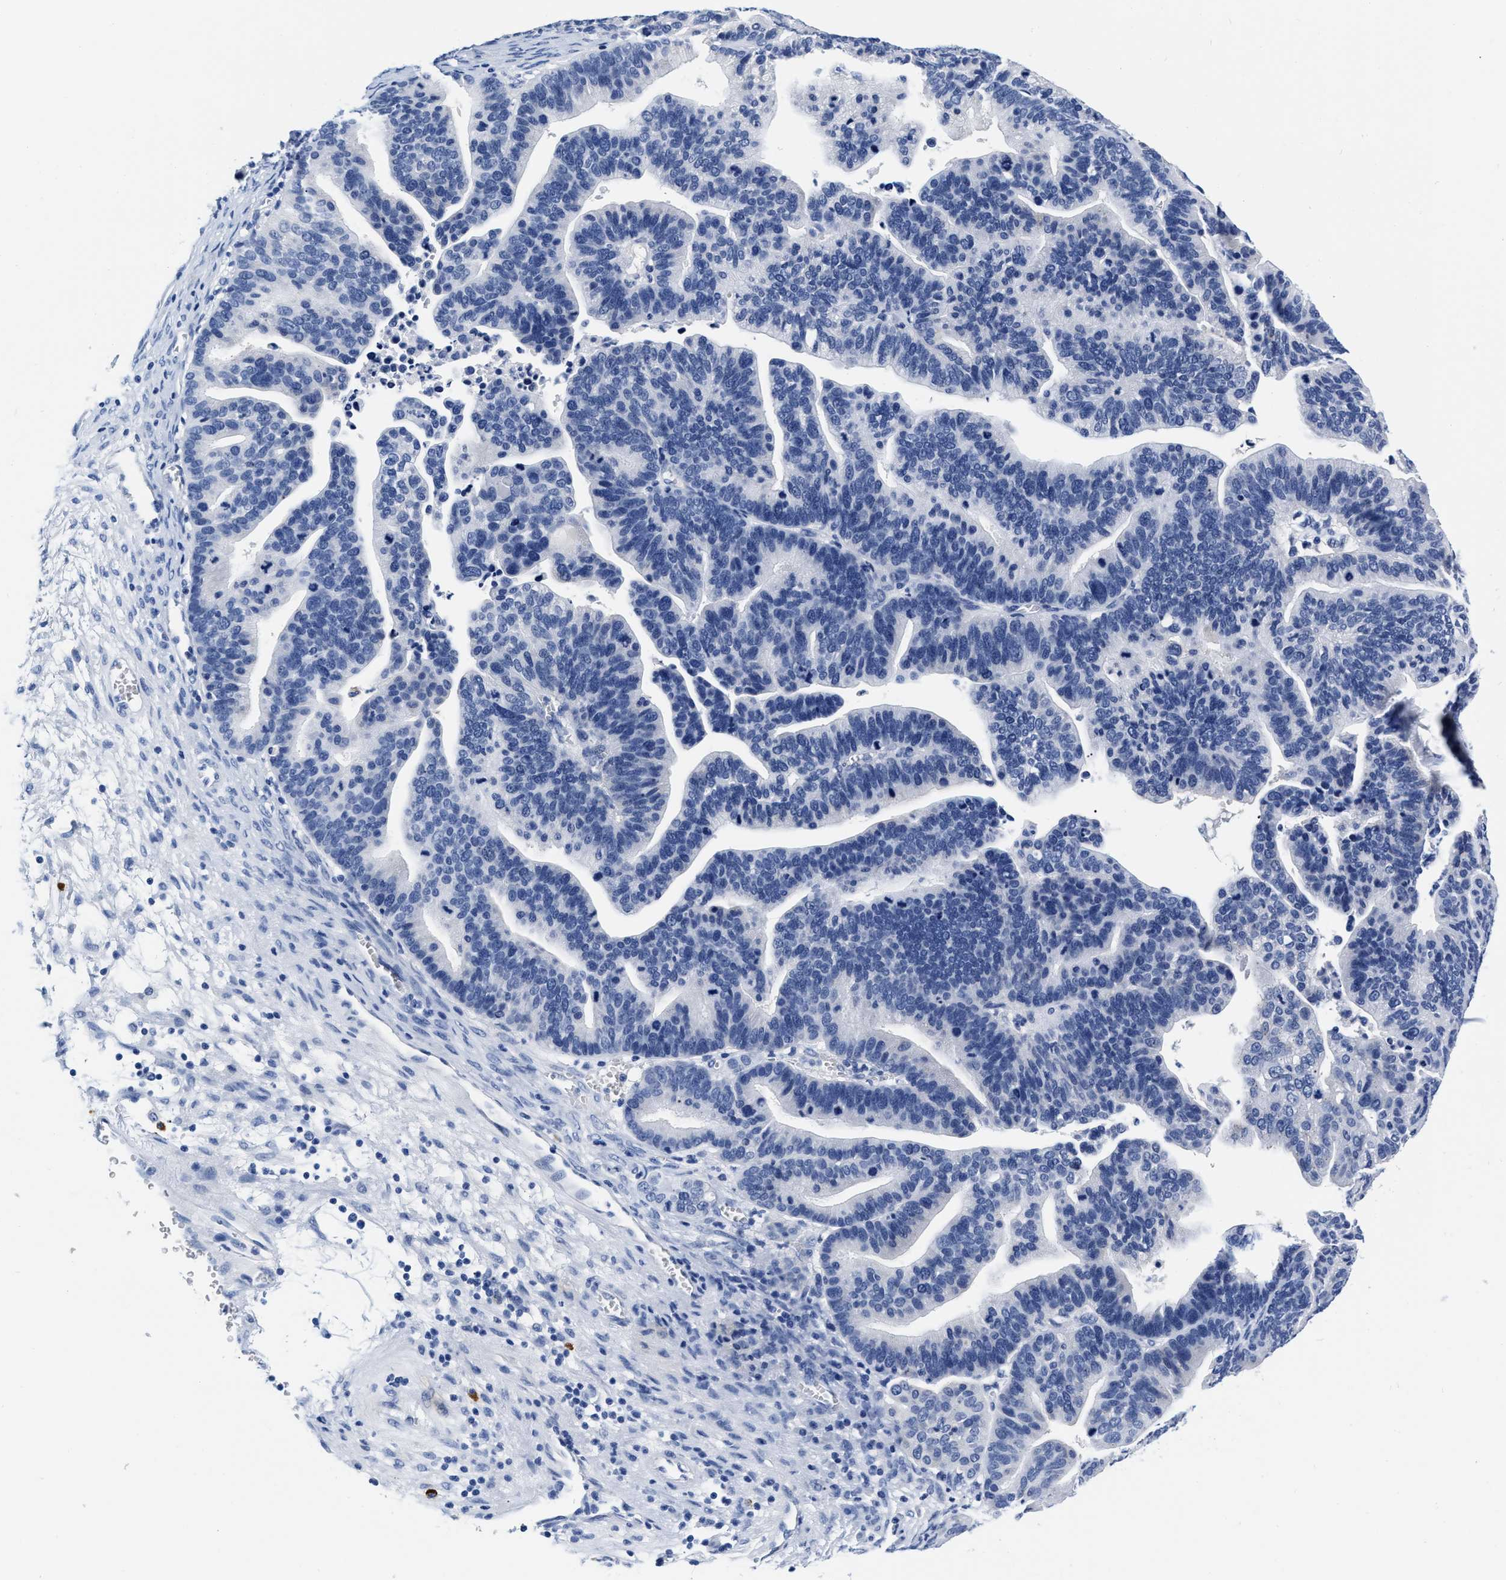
{"staining": {"intensity": "negative", "quantity": "none", "location": "none"}, "tissue": "ovarian cancer", "cell_type": "Tumor cells", "image_type": "cancer", "snomed": [{"axis": "morphology", "description": "Cystadenocarcinoma, serous, NOS"}, {"axis": "topography", "description": "Ovary"}], "caption": "Ovarian serous cystadenocarcinoma stained for a protein using immunohistochemistry reveals no expression tumor cells.", "gene": "CER1", "patient": {"sex": "female", "age": 56}}